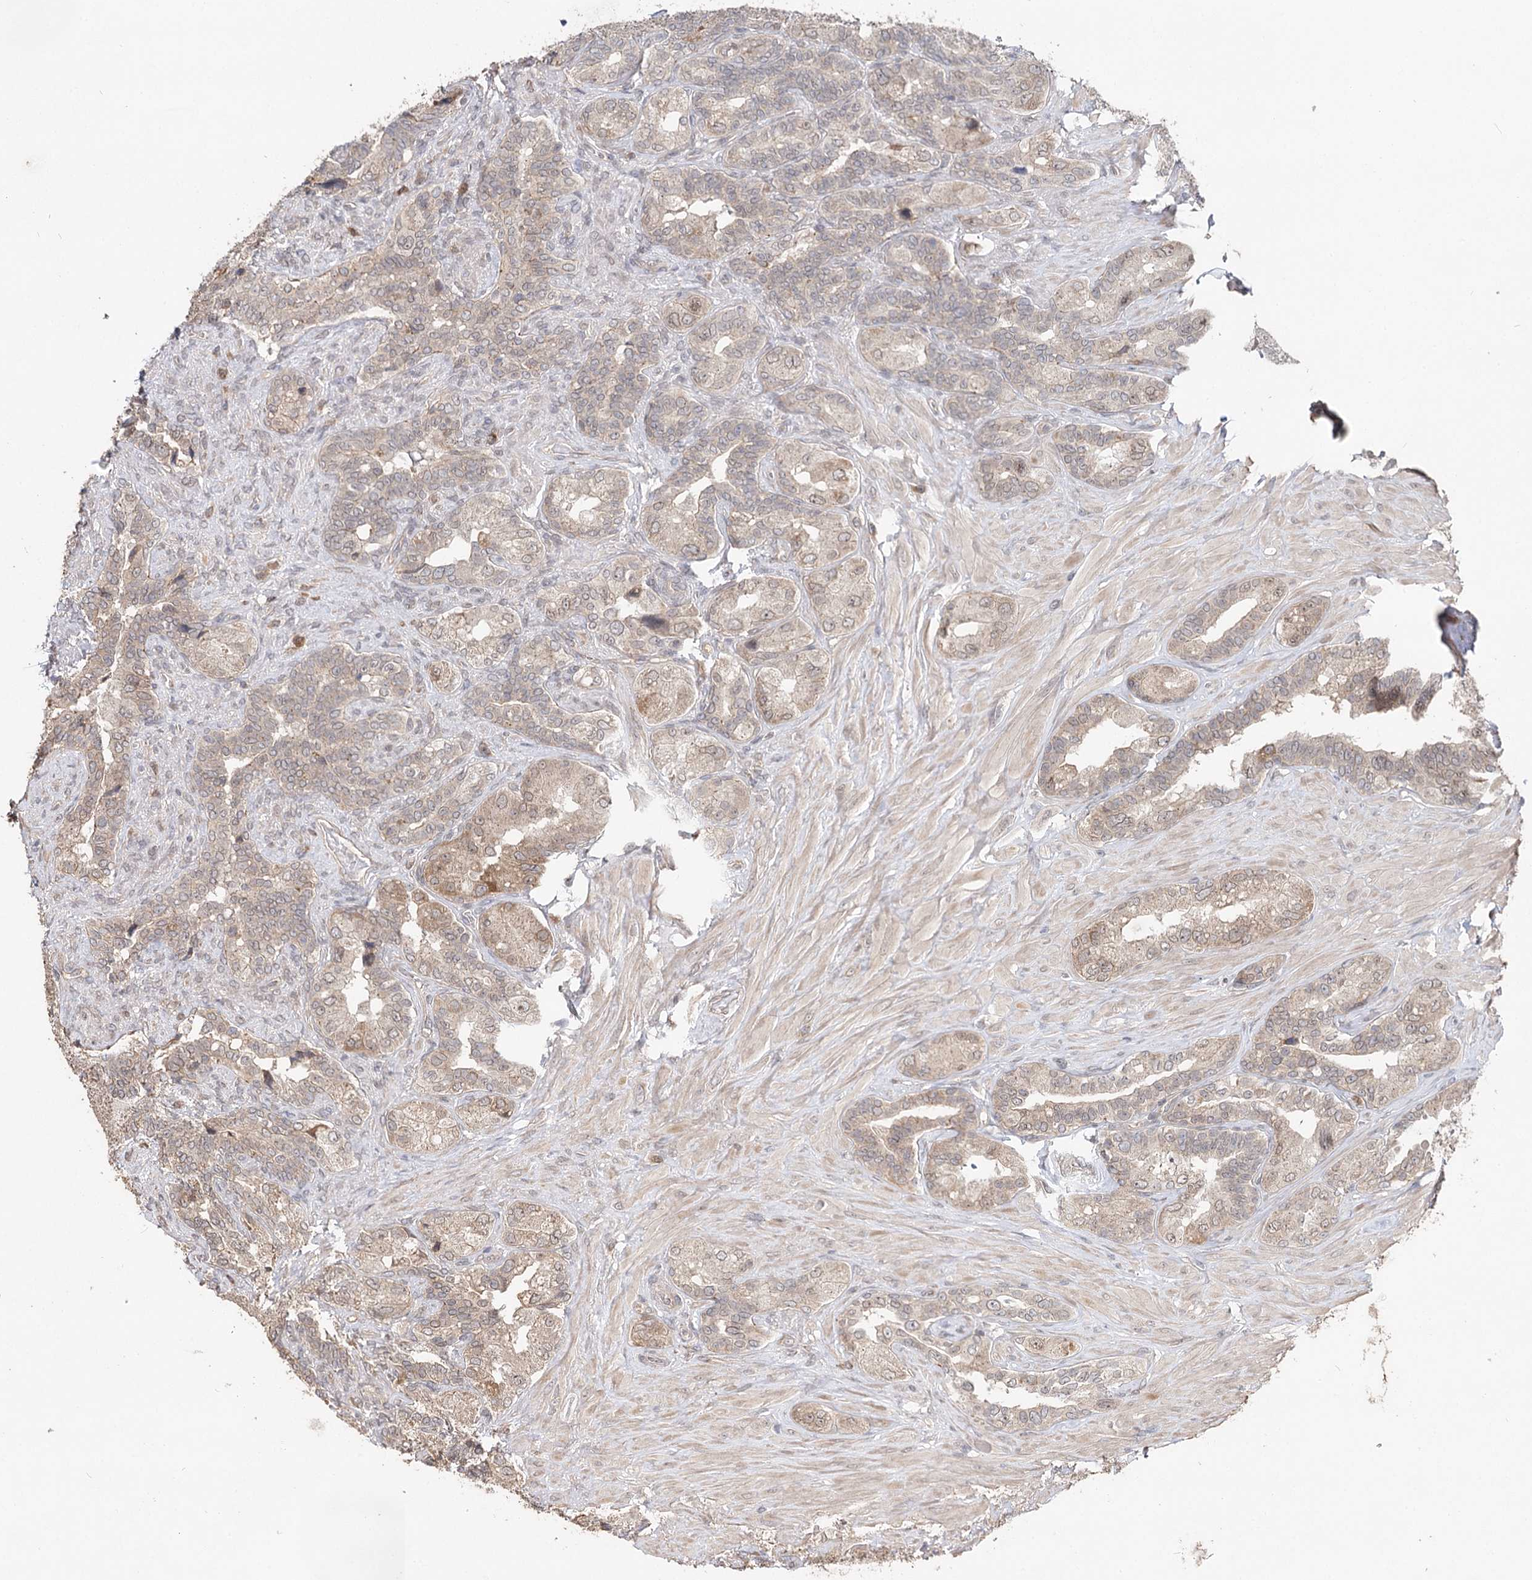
{"staining": {"intensity": "moderate", "quantity": ">75%", "location": "cytoplasmic/membranous"}, "tissue": "seminal vesicle", "cell_type": "Glandular cells", "image_type": "normal", "snomed": [{"axis": "morphology", "description": "Normal tissue, NOS"}, {"axis": "topography", "description": "Seminal veicle"}, {"axis": "topography", "description": "Peripheral nerve tissue"}], "caption": "Immunohistochemical staining of benign seminal vesicle reveals moderate cytoplasmic/membranous protein staining in approximately >75% of glandular cells. (Stains: DAB (3,3'-diaminobenzidine) in brown, nuclei in blue, Microscopy: brightfield microscopy at high magnification).", "gene": "NOPCHAP1", "patient": {"sex": "male", "age": 67}}